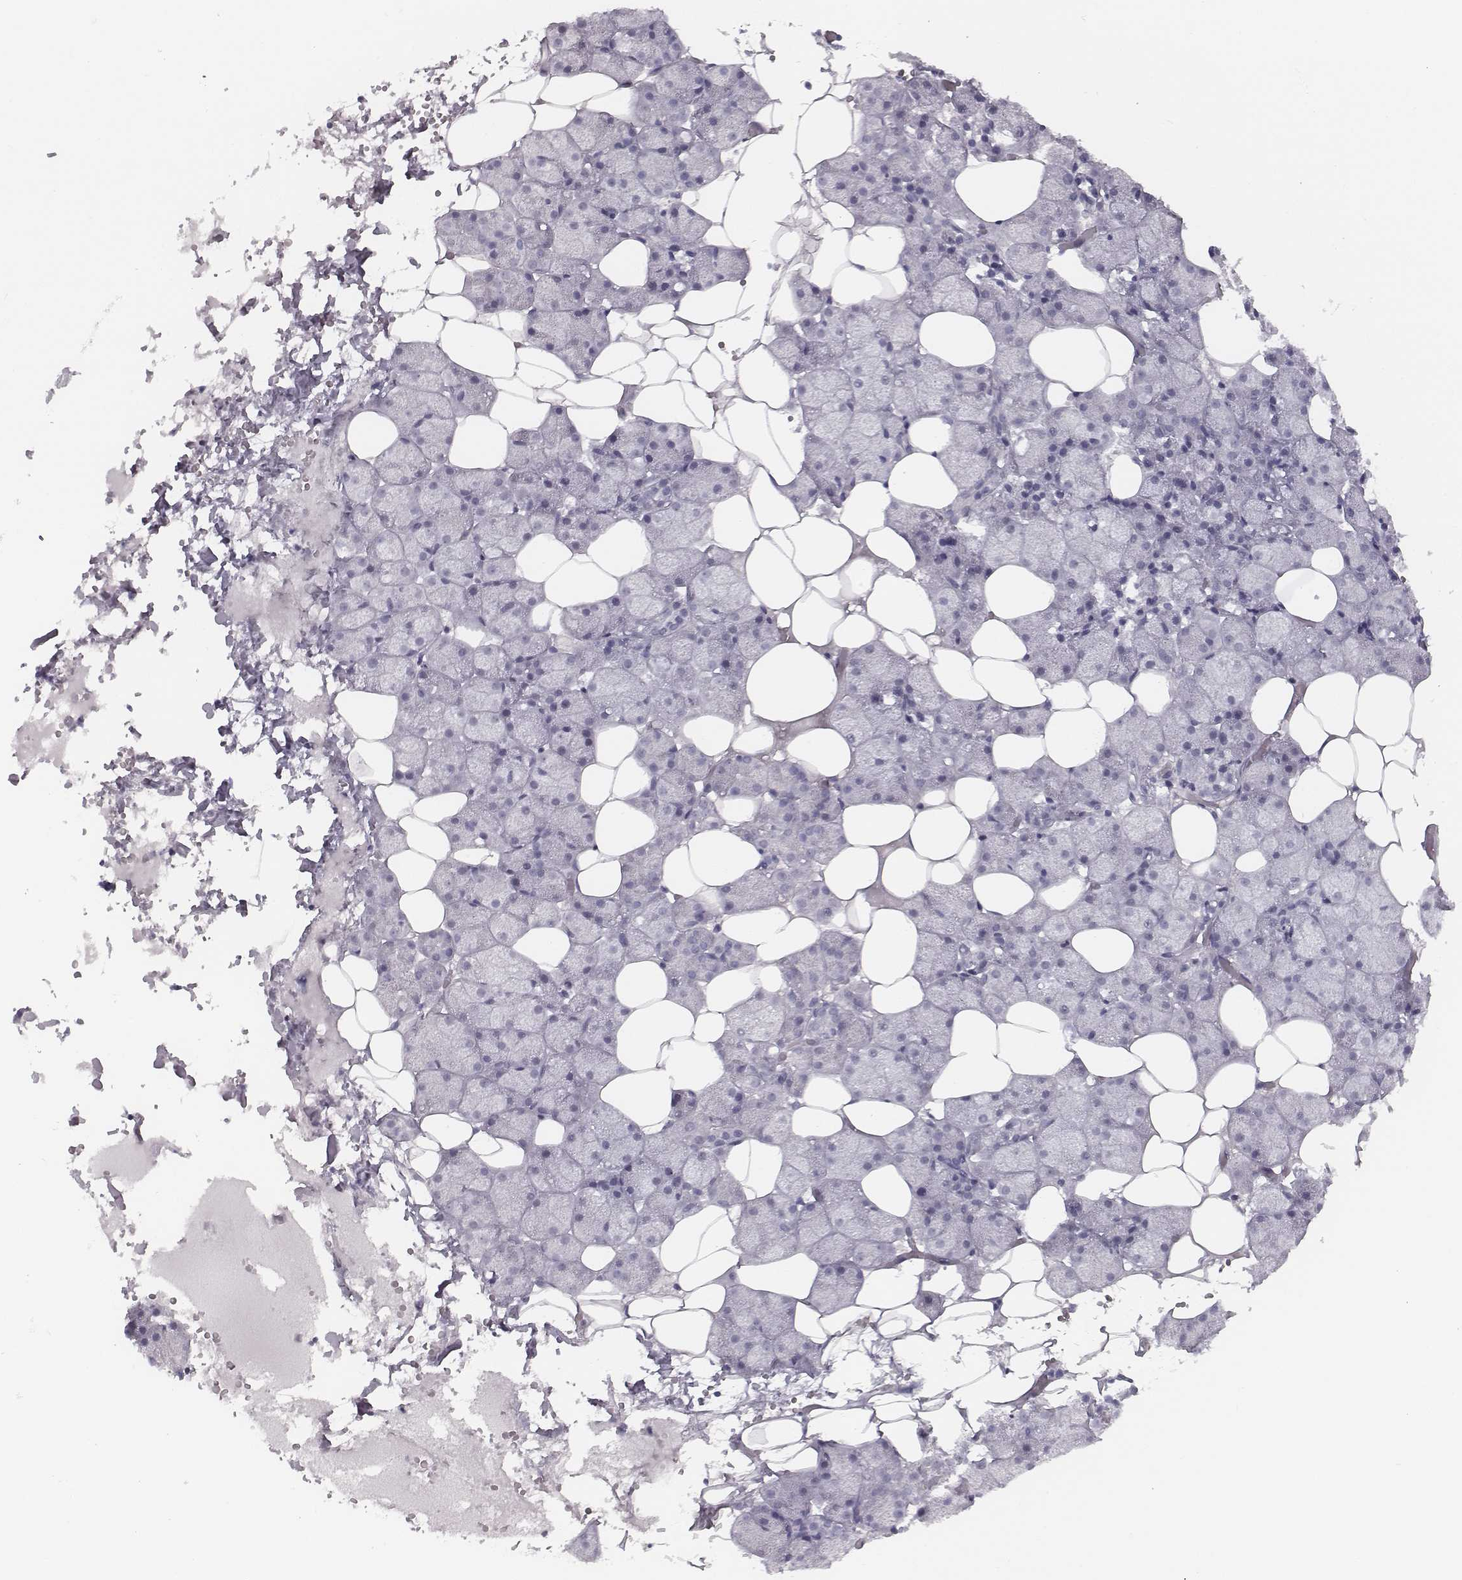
{"staining": {"intensity": "negative", "quantity": "none", "location": "none"}, "tissue": "salivary gland", "cell_type": "Glandular cells", "image_type": "normal", "snomed": [{"axis": "morphology", "description": "Normal tissue, NOS"}, {"axis": "topography", "description": "Salivary gland"}], "caption": "This is an immunohistochemistry image of normal salivary gland. There is no staining in glandular cells.", "gene": "SEPTIN14", "patient": {"sex": "male", "age": 38}}